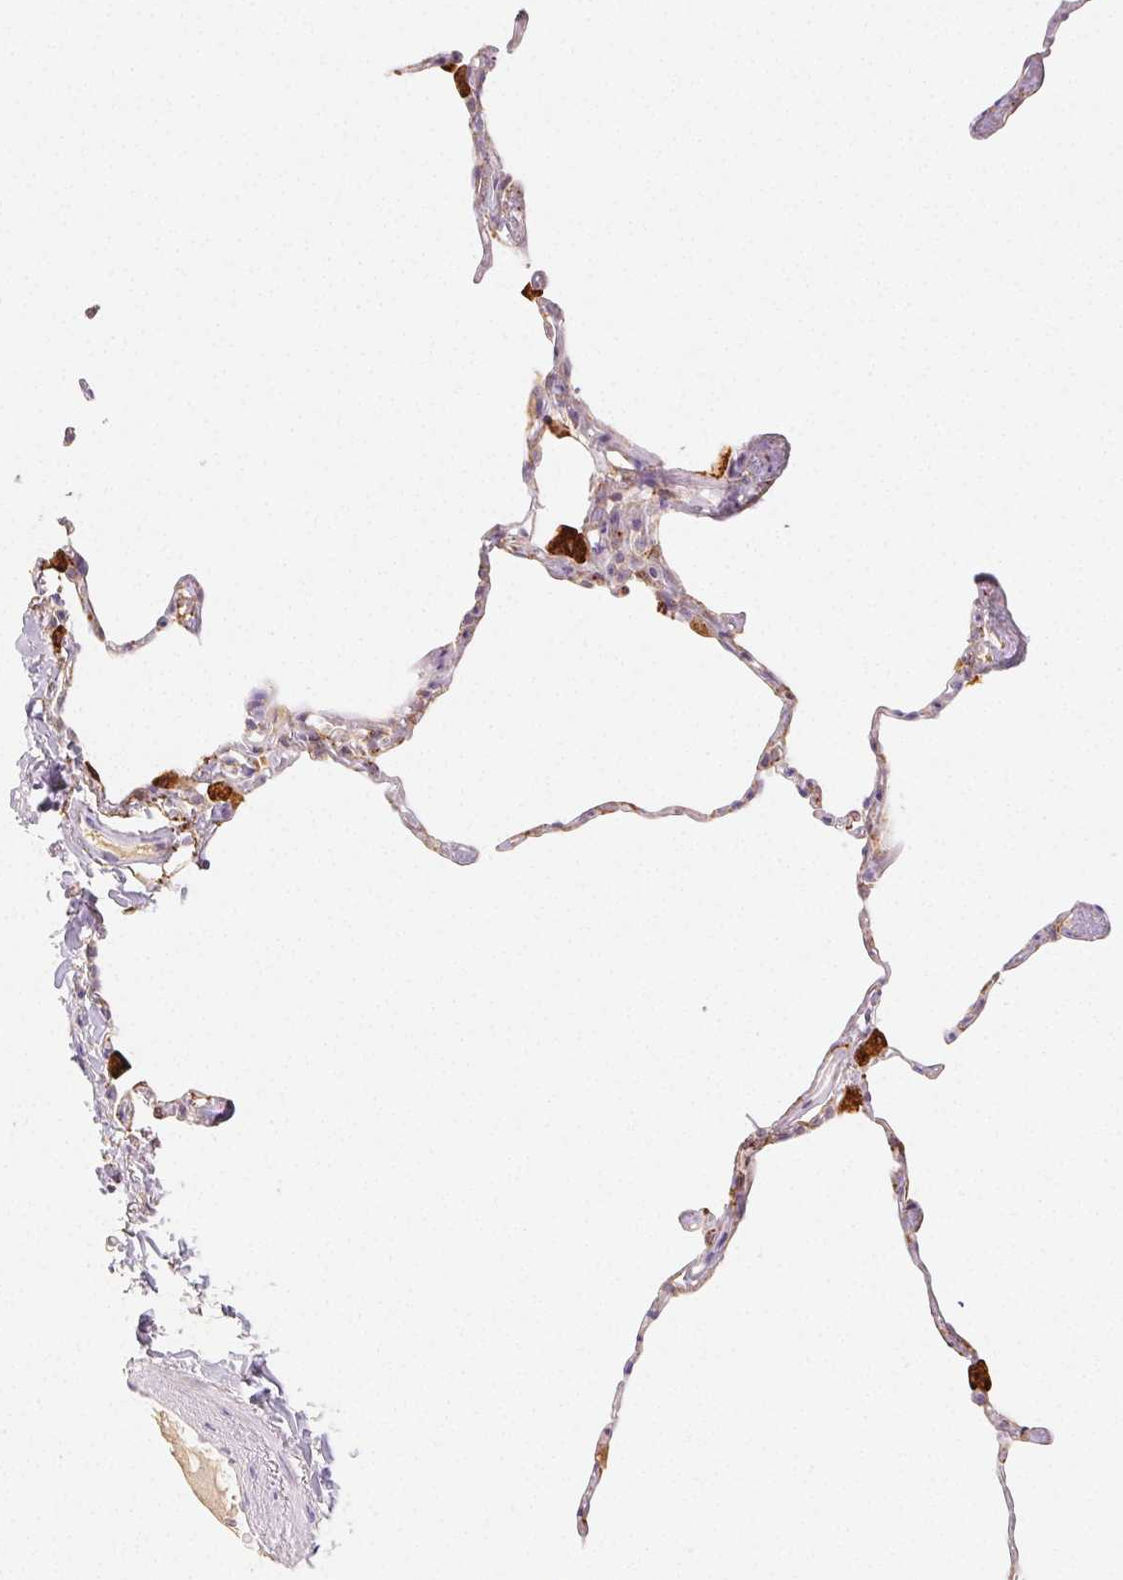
{"staining": {"intensity": "weak", "quantity": "25%-75%", "location": "cytoplasmic/membranous"}, "tissue": "lung", "cell_type": "Alveolar cells", "image_type": "normal", "snomed": [{"axis": "morphology", "description": "Normal tissue, NOS"}, {"axis": "topography", "description": "Lung"}], "caption": "DAB immunohistochemical staining of normal human lung demonstrates weak cytoplasmic/membranous protein expression in approximately 25%-75% of alveolar cells.", "gene": "ACVR1B", "patient": {"sex": "male", "age": 65}}